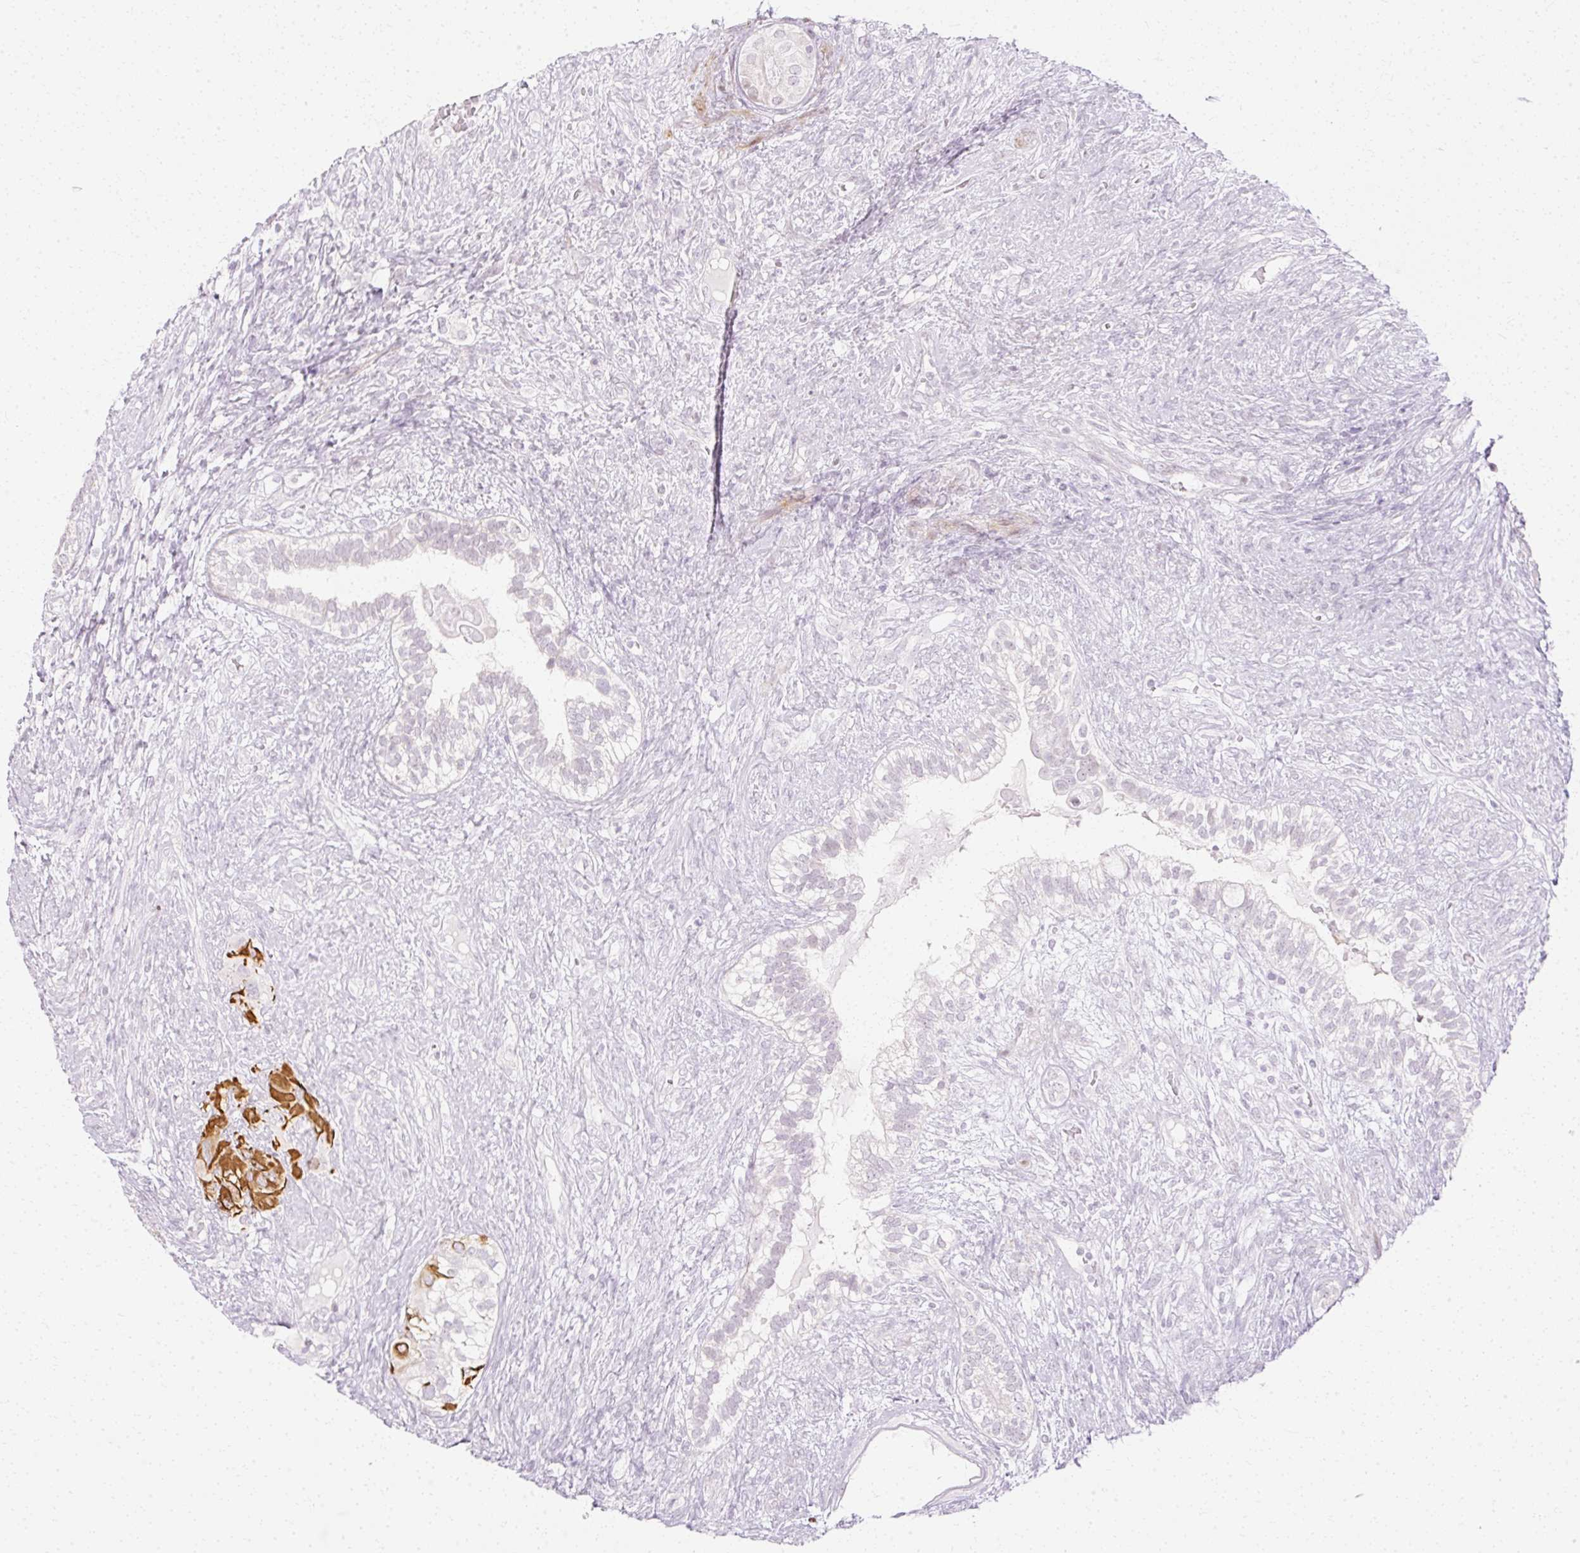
{"staining": {"intensity": "negative", "quantity": "none", "location": "none"}, "tissue": "testis cancer", "cell_type": "Tumor cells", "image_type": "cancer", "snomed": [{"axis": "morphology", "description": "Seminoma, NOS"}, {"axis": "morphology", "description": "Carcinoma, Embryonal, NOS"}, {"axis": "topography", "description": "Testis"}], "caption": "Image shows no significant protein expression in tumor cells of testis seminoma.", "gene": "C3orf49", "patient": {"sex": "male", "age": 41}}